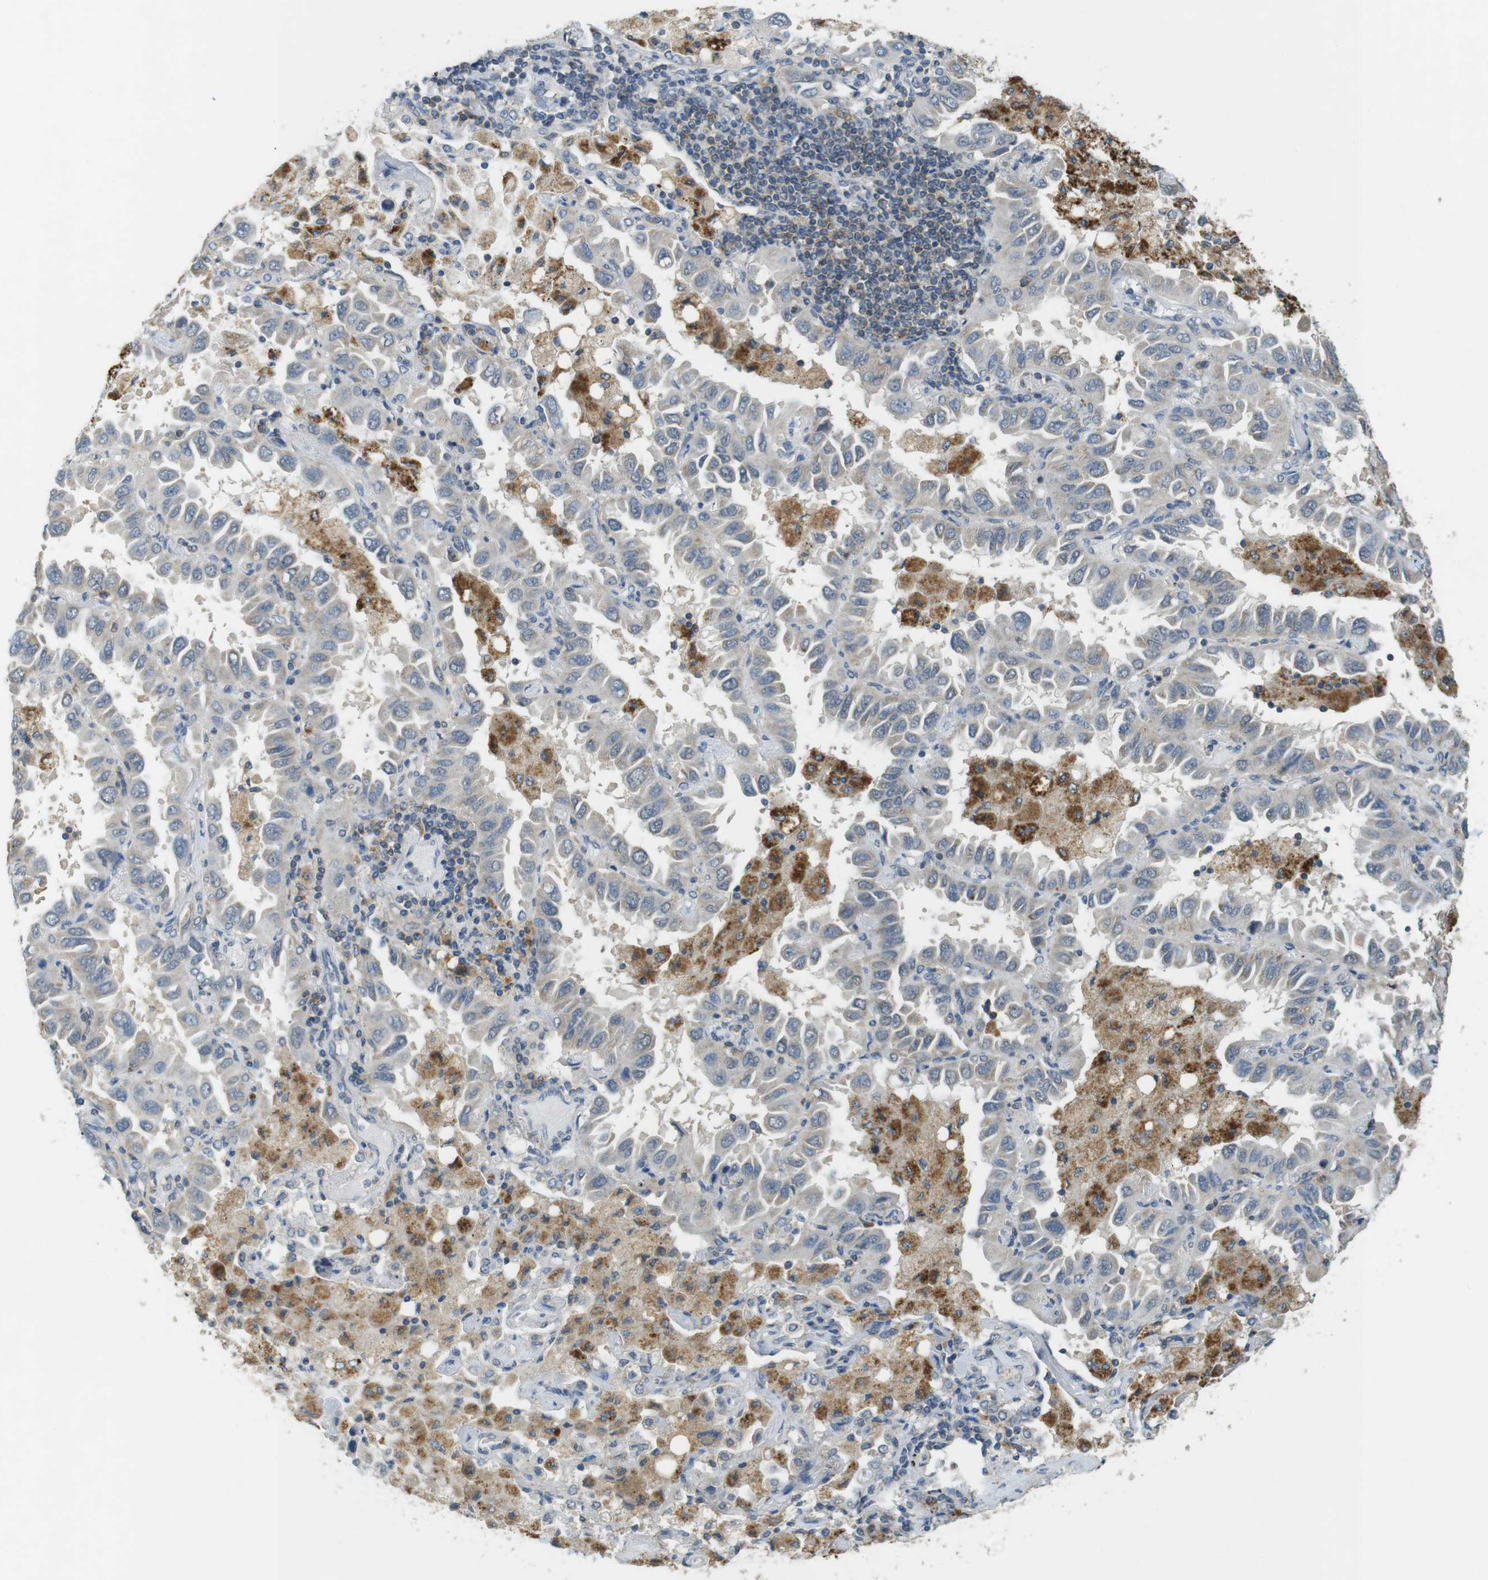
{"staining": {"intensity": "weak", "quantity": "<25%", "location": "cytoplasmic/membranous"}, "tissue": "lung cancer", "cell_type": "Tumor cells", "image_type": "cancer", "snomed": [{"axis": "morphology", "description": "Adenocarcinoma, NOS"}, {"axis": "topography", "description": "Lung"}], "caption": "Lung cancer was stained to show a protein in brown. There is no significant positivity in tumor cells.", "gene": "BRI3BP", "patient": {"sex": "male", "age": 64}}